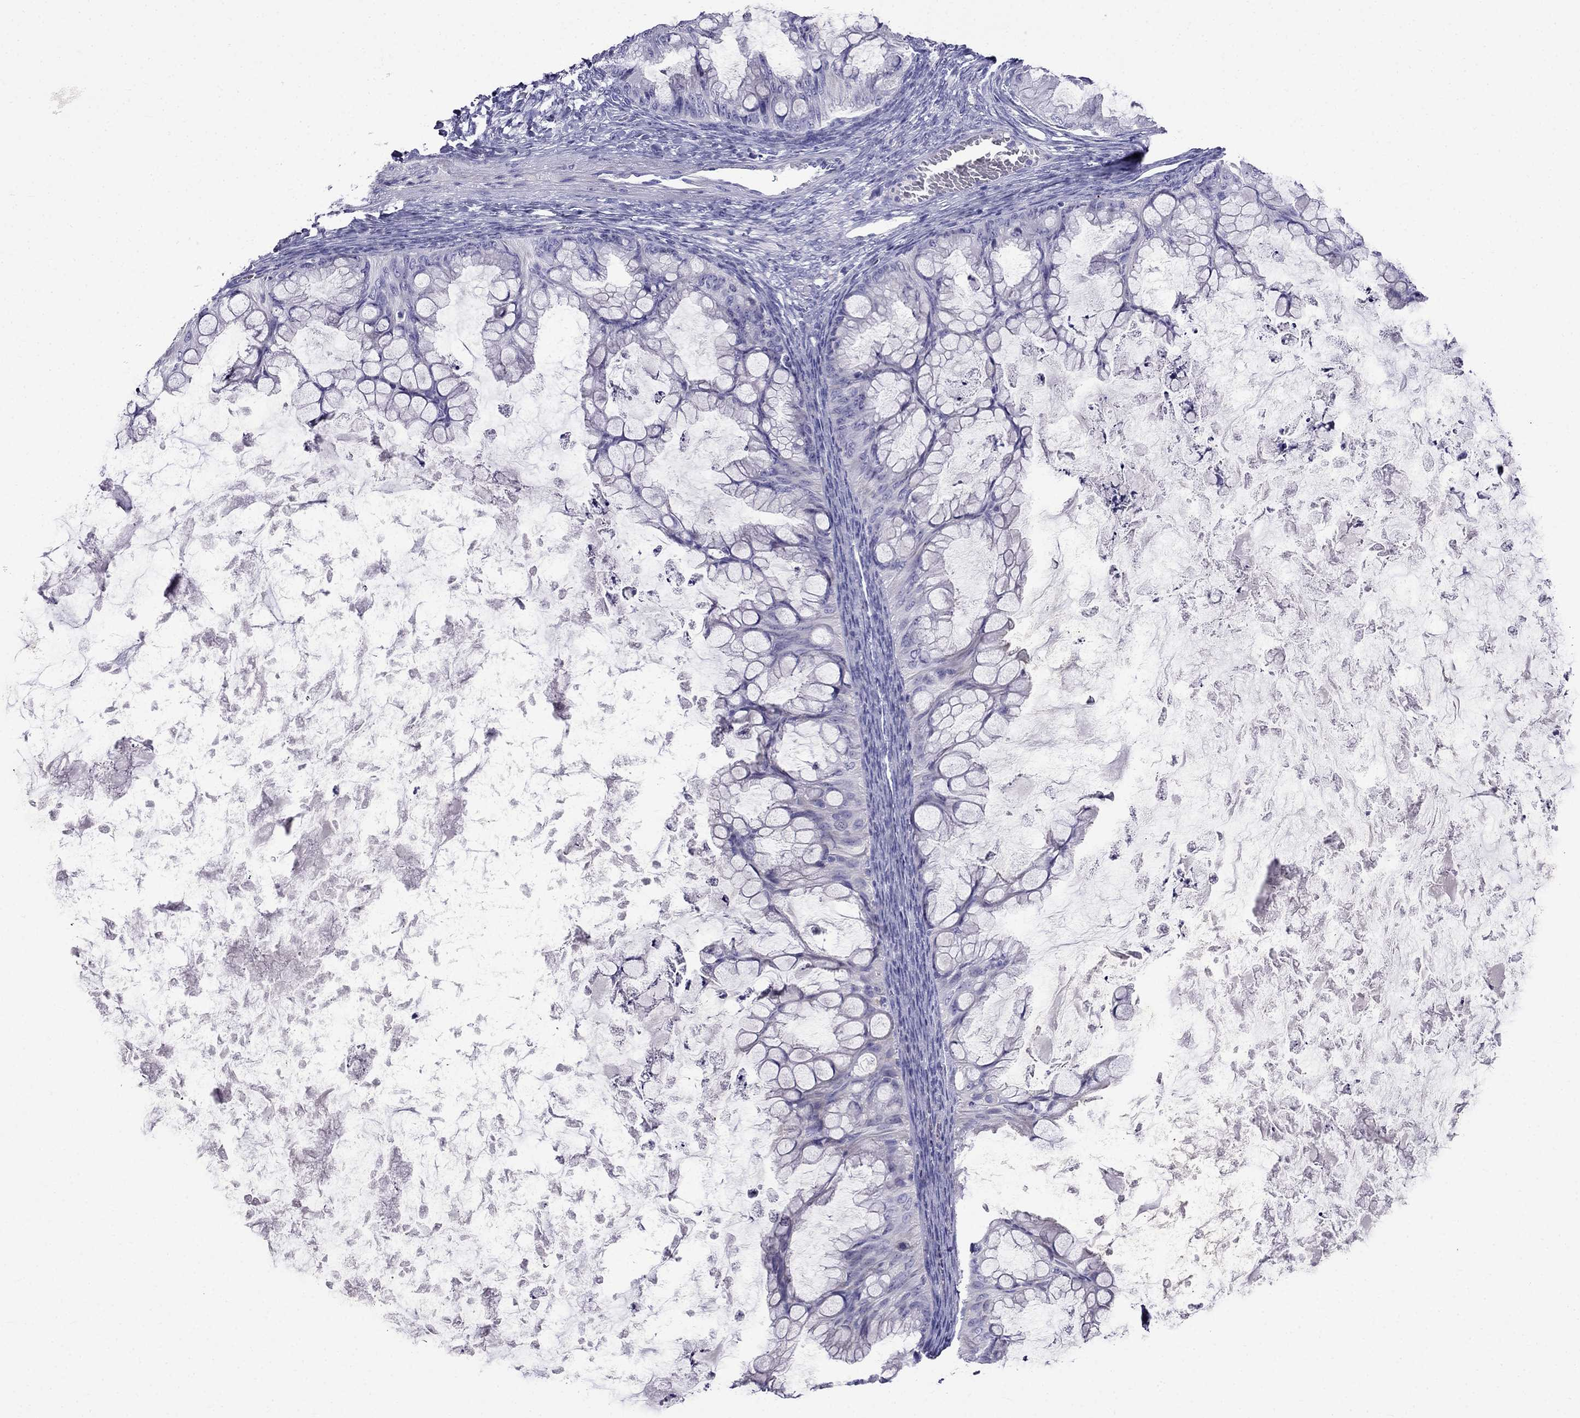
{"staining": {"intensity": "negative", "quantity": "none", "location": "none"}, "tissue": "ovarian cancer", "cell_type": "Tumor cells", "image_type": "cancer", "snomed": [{"axis": "morphology", "description": "Cystadenocarcinoma, mucinous, NOS"}, {"axis": "topography", "description": "Ovary"}], "caption": "DAB immunohistochemical staining of human ovarian cancer (mucinous cystadenocarcinoma) exhibits no significant expression in tumor cells.", "gene": "PATE1", "patient": {"sex": "female", "age": 35}}